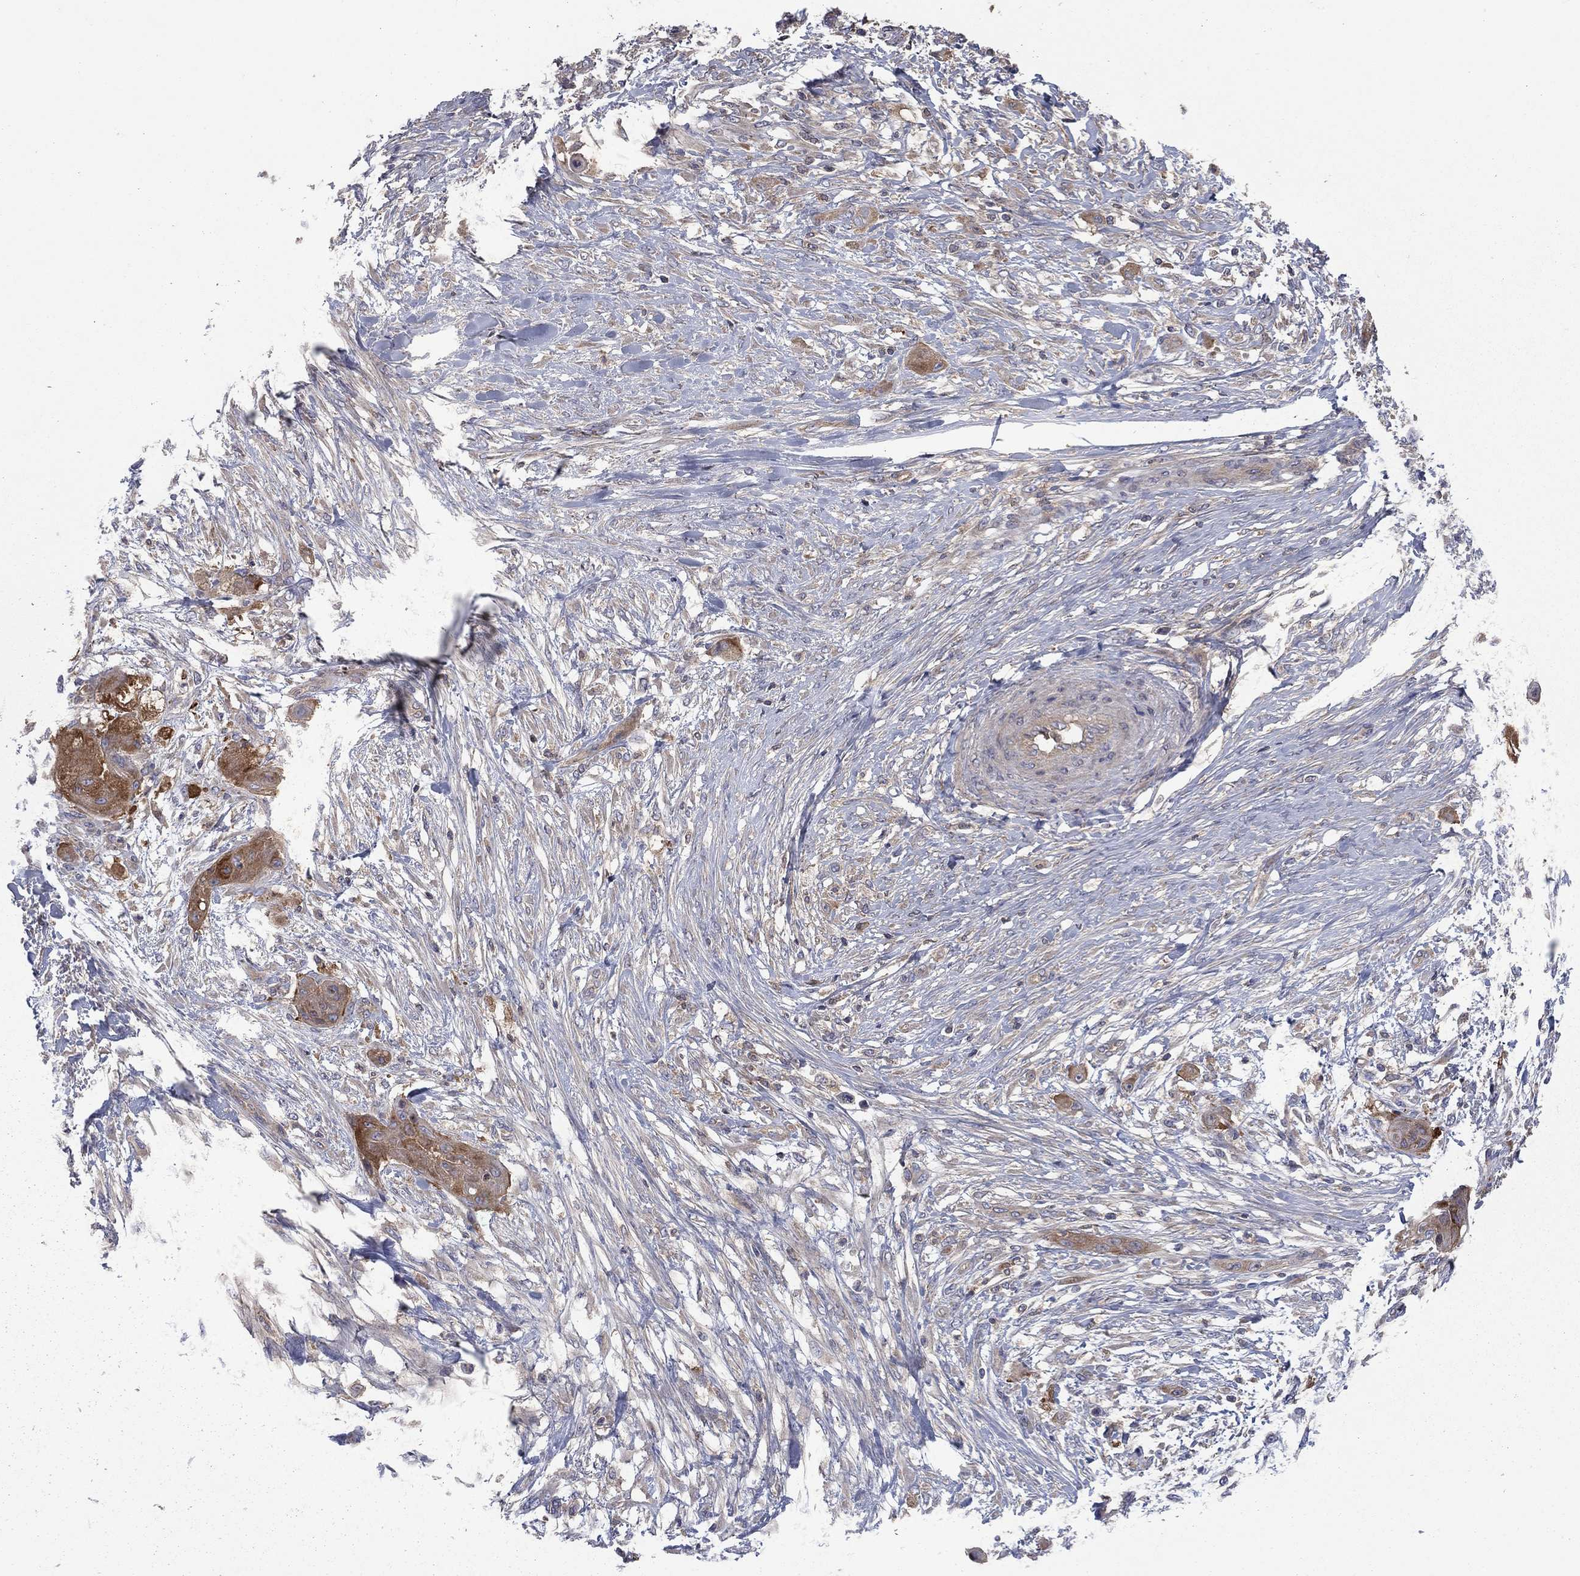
{"staining": {"intensity": "moderate", "quantity": ">75%", "location": "cytoplasmic/membranous"}, "tissue": "skin cancer", "cell_type": "Tumor cells", "image_type": "cancer", "snomed": [{"axis": "morphology", "description": "Squamous cell carcinoma, NOS"}, {"axis": "topography", "description": "Skin"}], "caption": "Skin squamous cell carcinoma was stained to show a protein in brown. There is medium levels of moderate cytoplasmic/membranous positivity in about >75% of tumor cells.", "gene": "RNF123", "patient": {"sex": "male", "age": 62}}